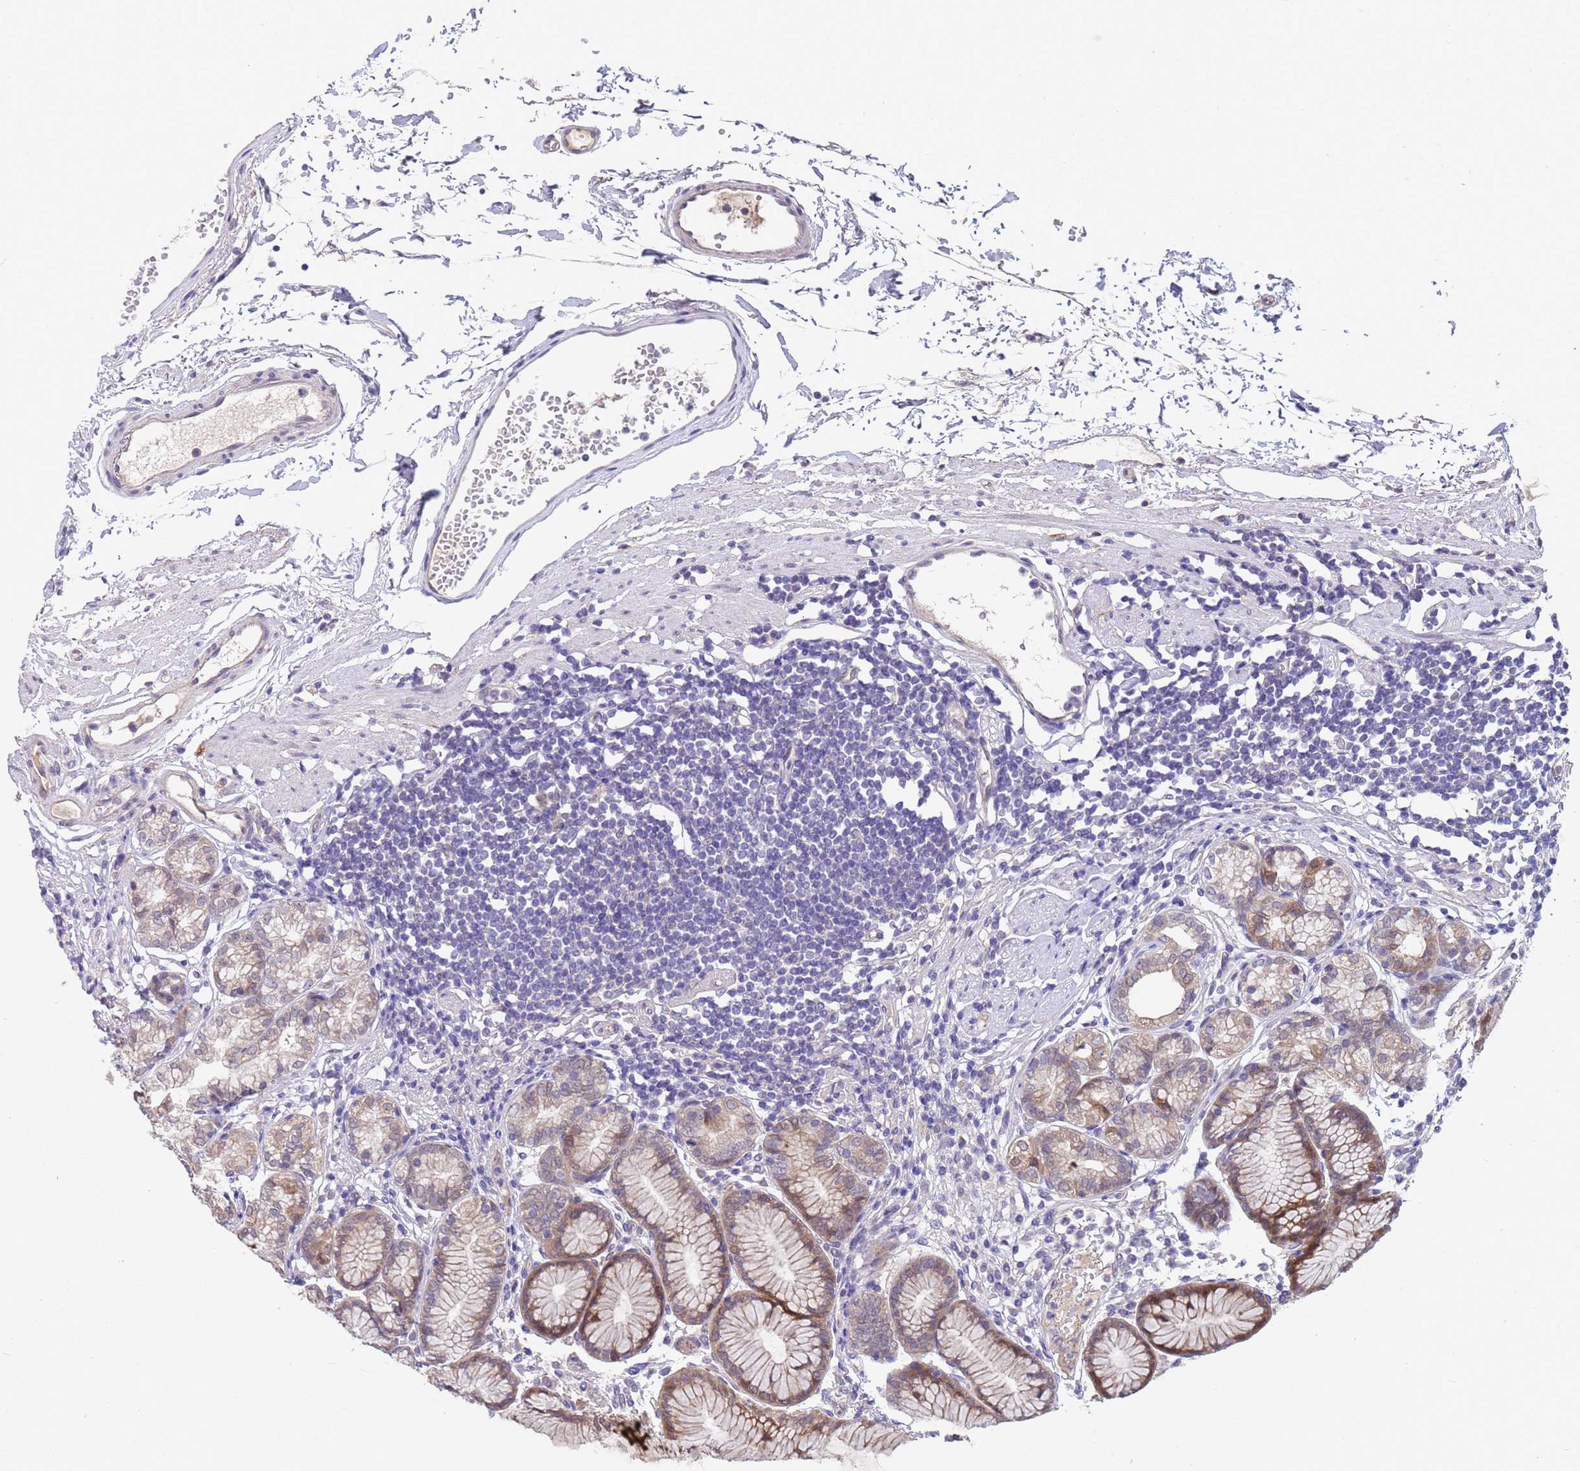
{"staining": {"intensity": "moderate", "quantity": "25%-75%", "location": "cytoplasmic/membranous,nuclear"}, "tissue": "stomach", "cell_type": "Glandular cells", "image_type": "normal", "snomed": [{"axis": "morphology", "description": "Normal tissue, NOS"}, {"axis": "topography", "description": "Stomach"}], "caption": "IHC histopathology image of unremarkable stomach stained for a protein (brown), which exhibits medium levels of moderate cytoplasmic/membranous,nuclear positivity in about 25%-75% of glandular cells.", "gene": "TRMT10A", "patient": {"sex": "female", "age": 57}}